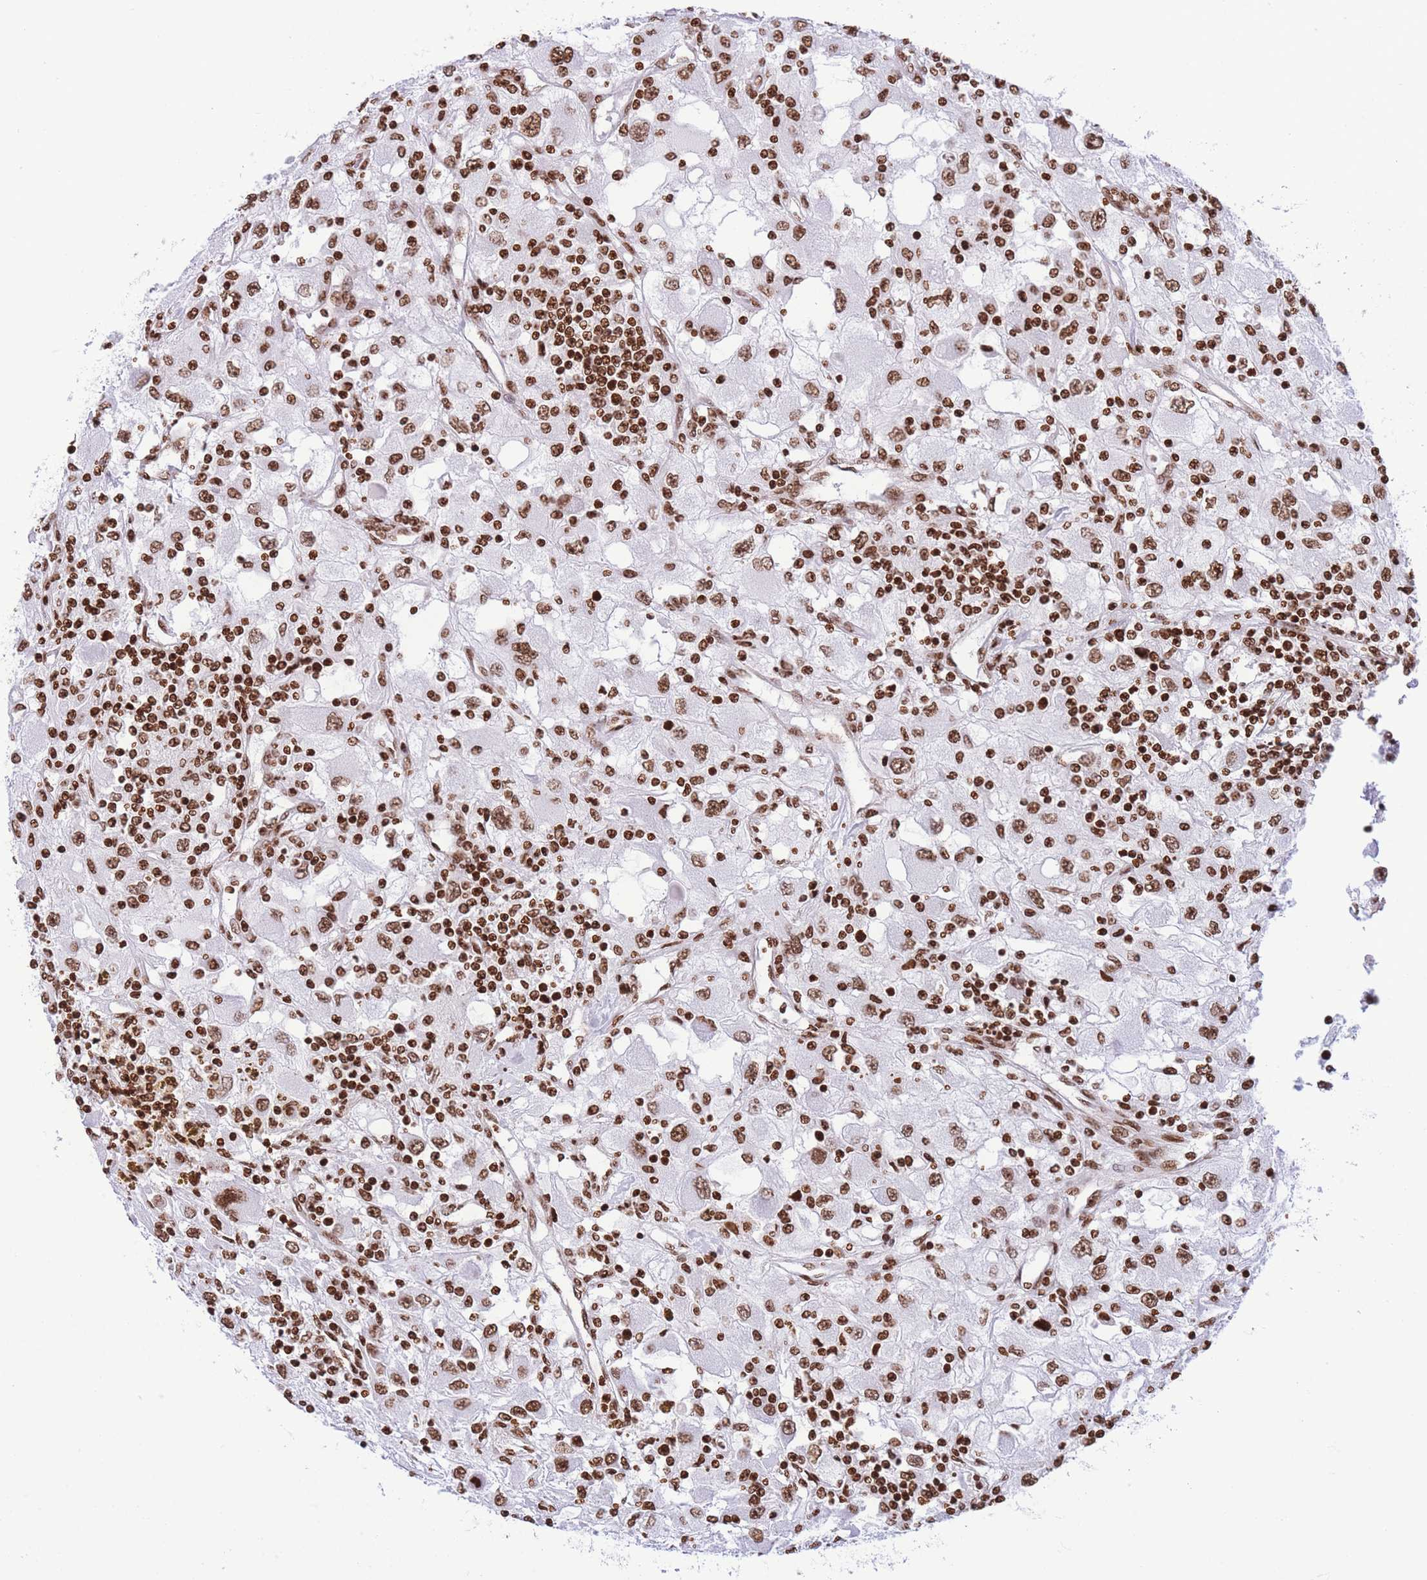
{"staining": {"intensity": "strong", "quantity": ">75%", "location": "nuclear"}, "tissue": "renal cancer", "cell_type": "Tumor cells", "image_type": "cancer", "snomed": [{"axis": "morphology", "description": "Adenocarcinoma, NOS"}, {"axis": "topography", "description": "Kidney"}], "caption": "This histopathology image exhibits adenocarcinoma (renal) stained with immunohistochemistry to label a protein in brown. The nuclear of tumor cells show strong positivity for the protein. Nuclei are counter-stained blue.", "gene": "H2BC11", "patient": {"sex": "female", "age": 67}}